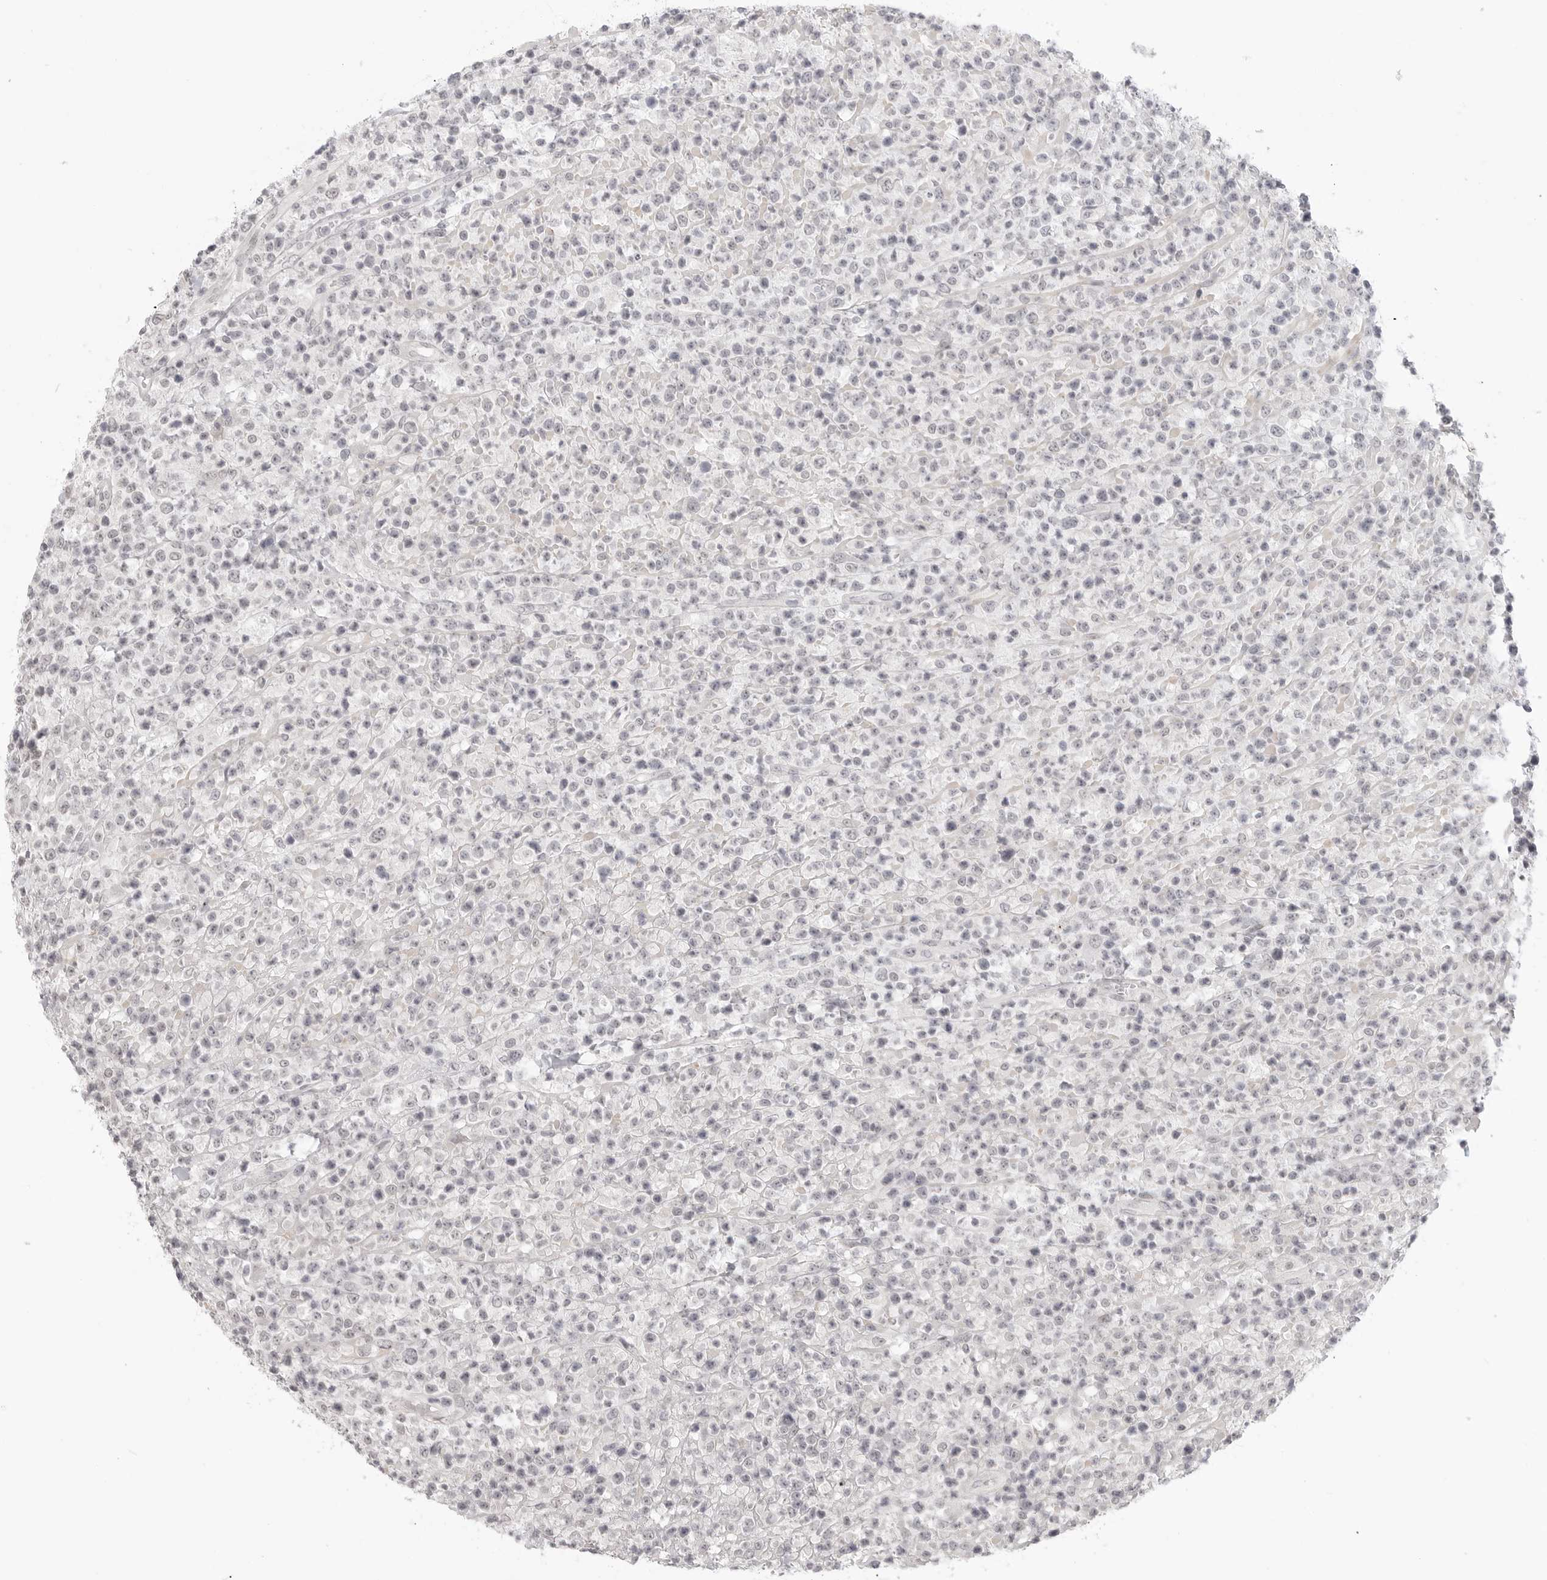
{"staining": {"intensity": "negative", "quantity": "none", "location": "none"}, "tissue": "lymphoma", "cell_type": "Tumor cells", "image_type": "cancer", "snomed": [{"axis": "morphology", "description": "Malignant lymphoma, non-Hodgkin's type, High grade"}, {"axis": "topography", "description": "Colon"}], "caption": "Protein analysis of malignant lymphoma, non-Hodgkin's type (high-grade) demonstrates no significant expression in tumor cells.", "gene": "KLK11", "patient": {"sex": "female", "age": 53}}